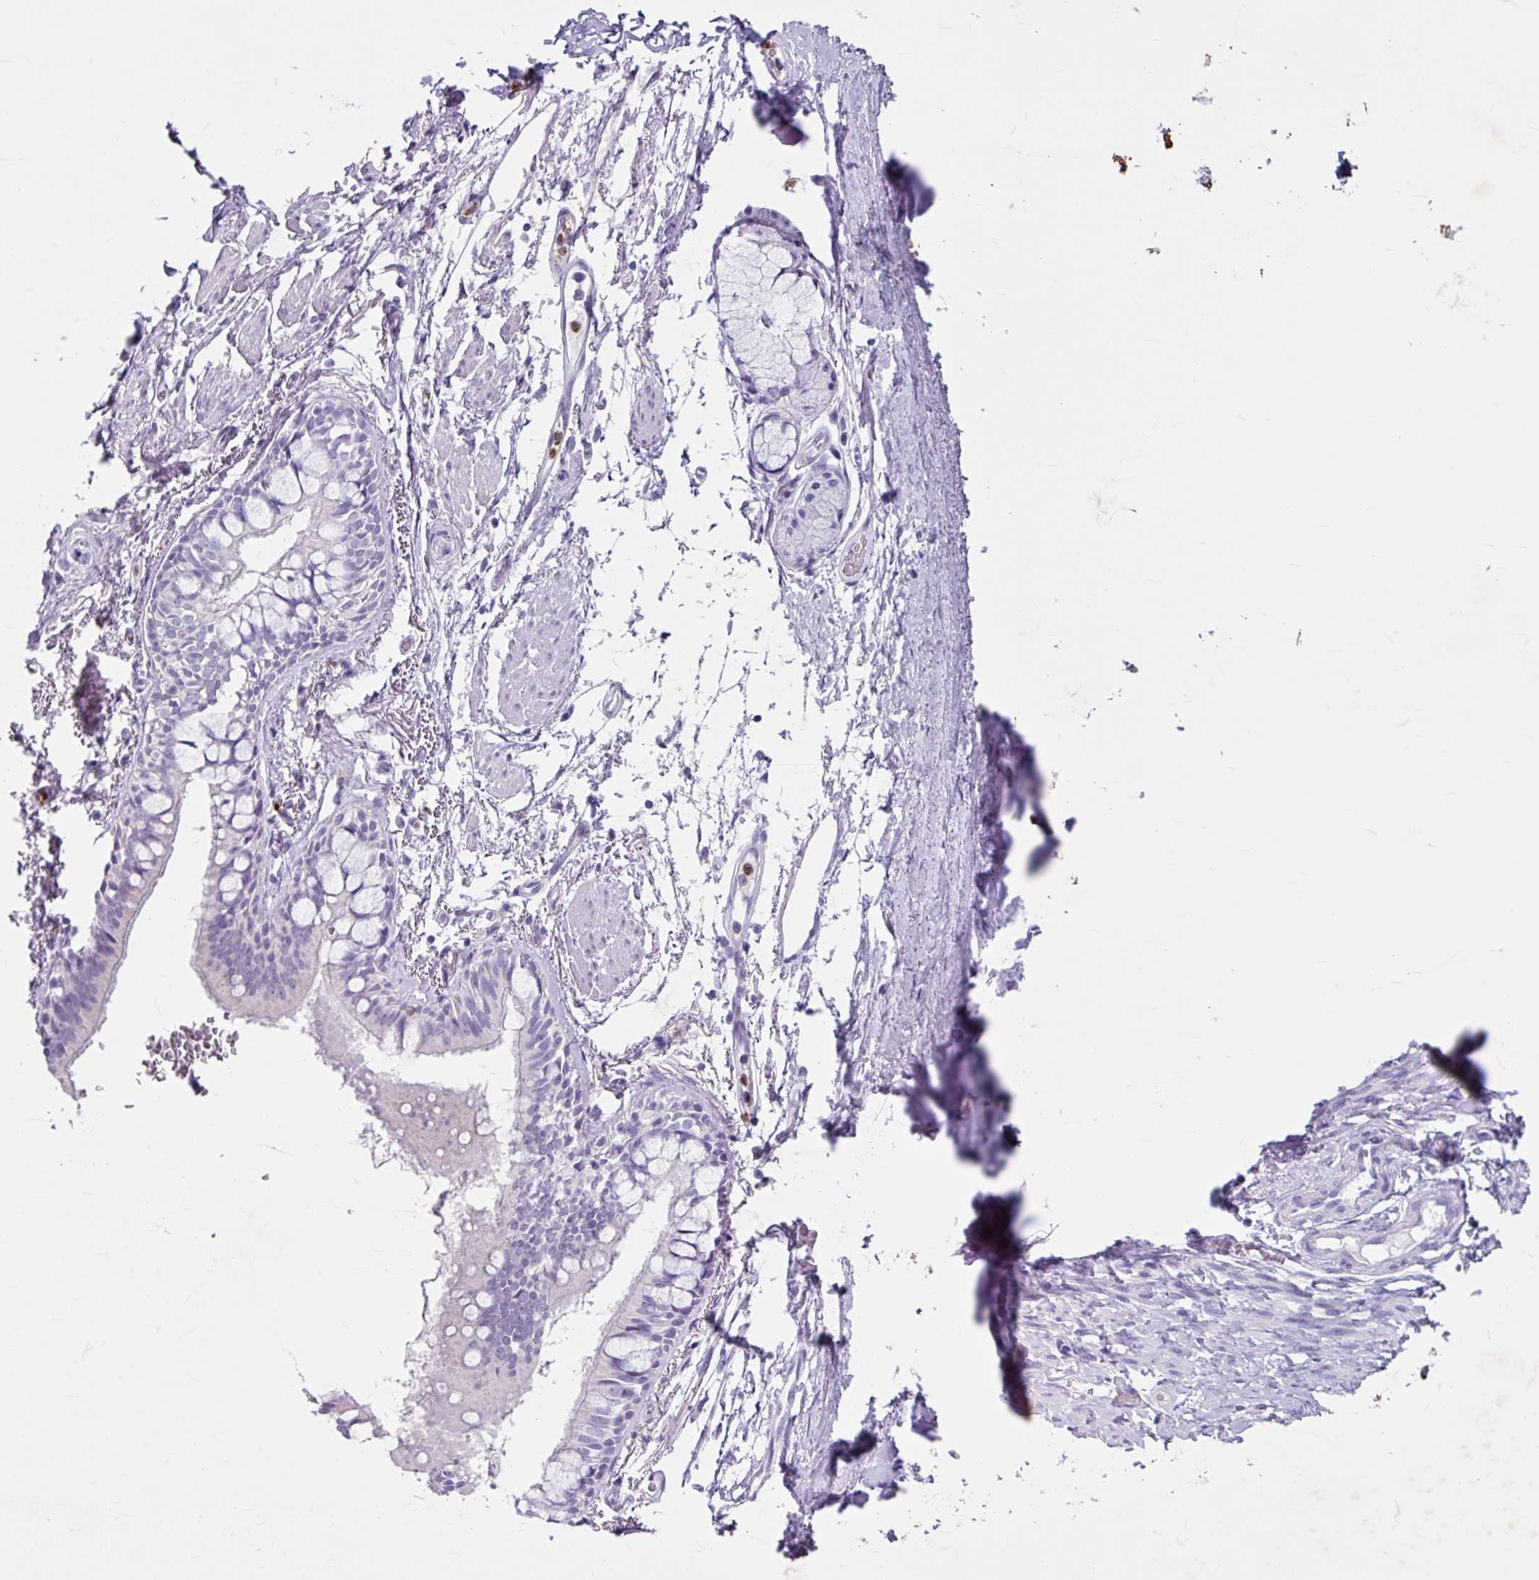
{"staining": {"intensity": "negative", "quantity": "none", "location": "none"}, "tissue": "bronchus", "cell_type": "Respiratory epithelial cells", "image_type": "normal", "snomed": [{"axis": "morphology", "description": "Normal tissue, NOS"}, {"axis": "topography", "description": "Bronchus"}], "caption": "Immunohistochemical staining of unremarkable bronchus exhibits no significant positivity in respiratory epithelial cells. The staining was performed using DAB to visualize the protein expression in brown, while the nuclei were stained in blue with hematoxylin (Magnification: 20x).", "gene": "ANKRD1", "patient": {"sex": "male", "age": 70}}